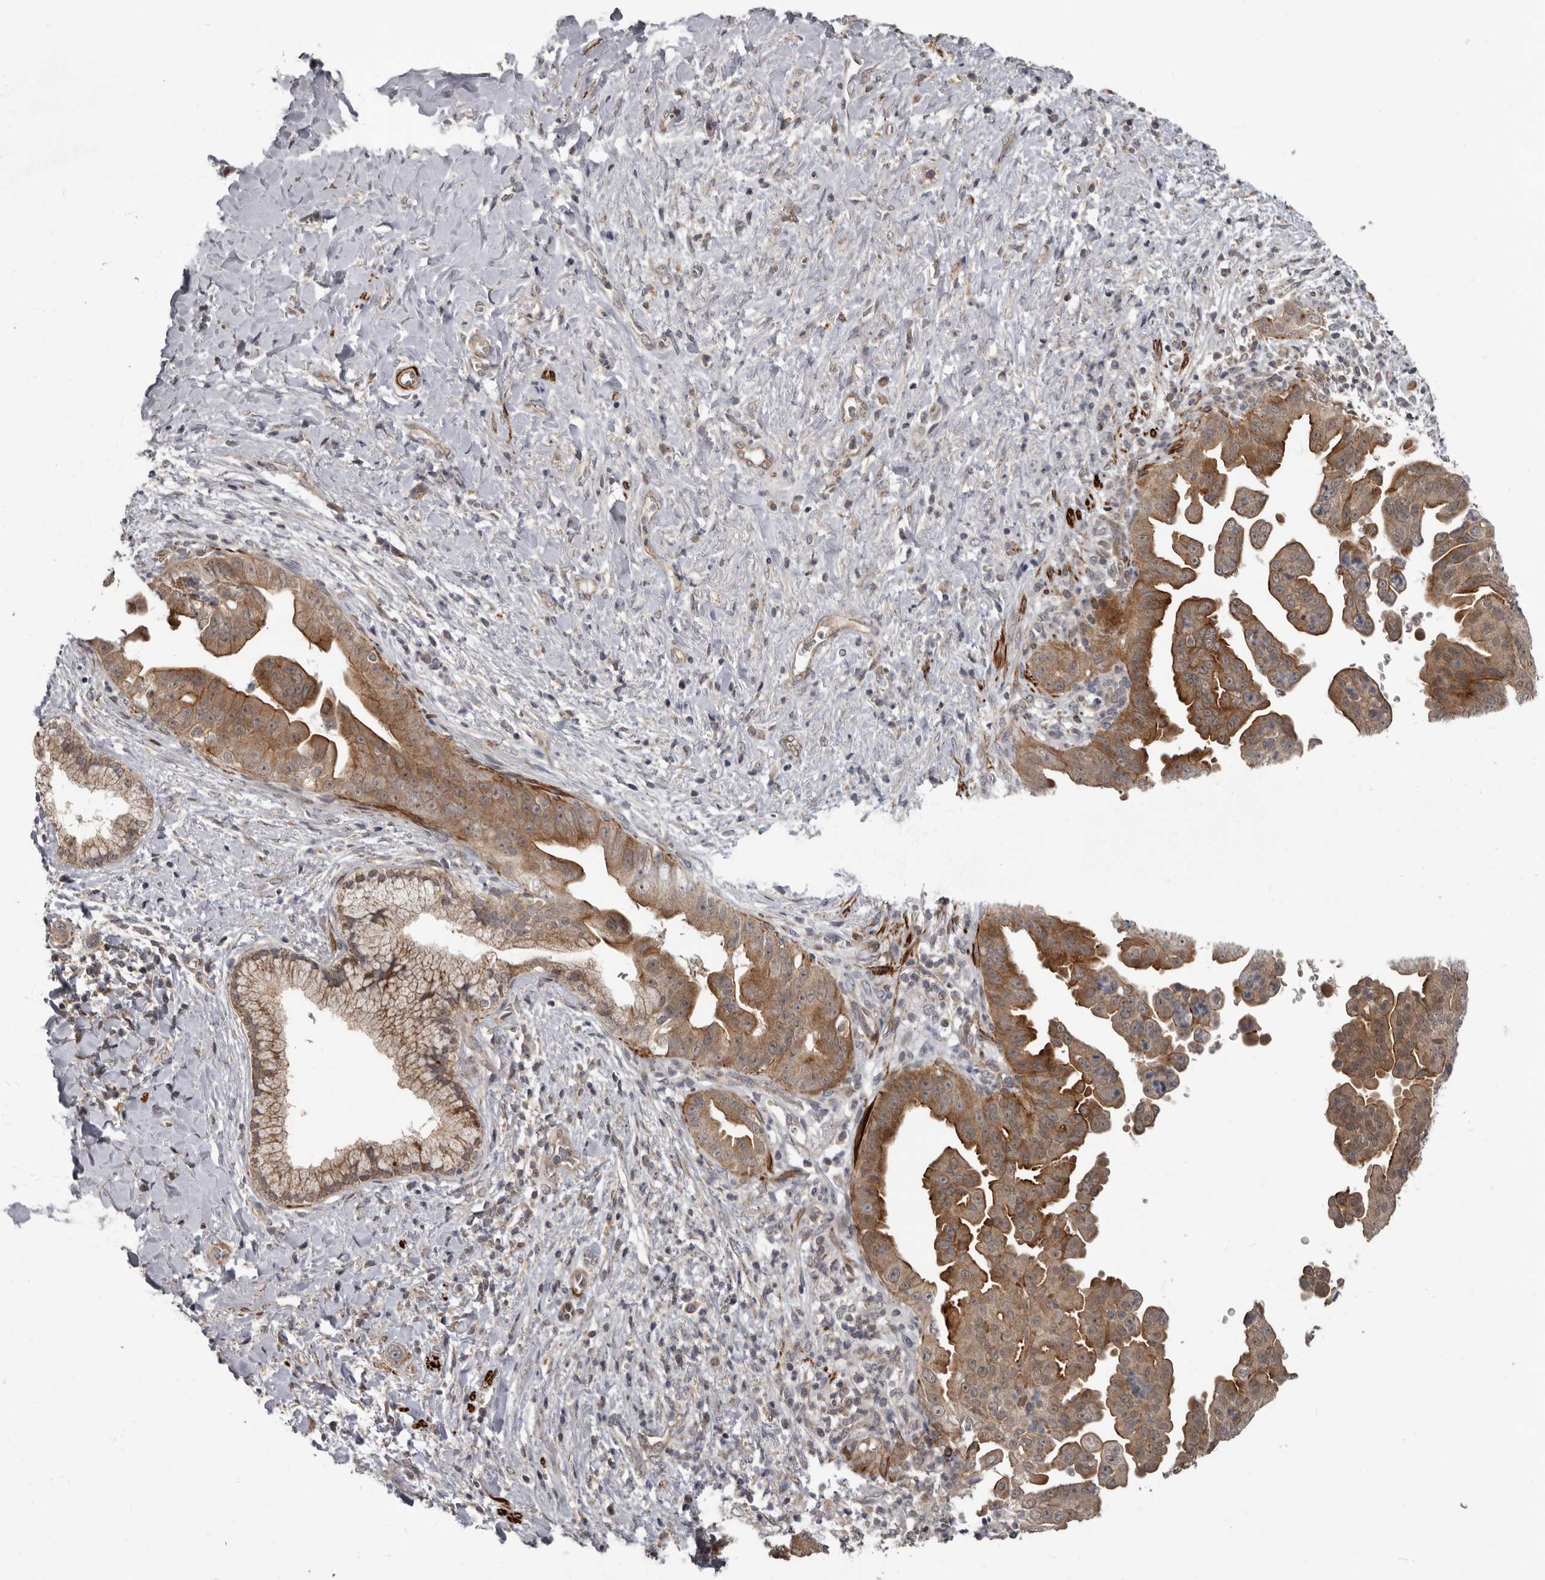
{"staining": {"intensity": "moderate", "quantity": ">75%", "location": "cytoplasmic/membranous"}, "tissue": "pancreatic cancer", "cell_type": "Tumor cells", "image_type": "cancer", "snomed": [{"axis": "morphology", "description": "Adenocarcinoma, NOS"}, {"axis": "topography", "description": "Pancreas"}], "caption": "Human pancreatic adenocarcinoma stained with a protein marker reveals moderate staining in tumor cells.", "gene": "FGFR4", "patient": {"sex": "female", "age": 78}}